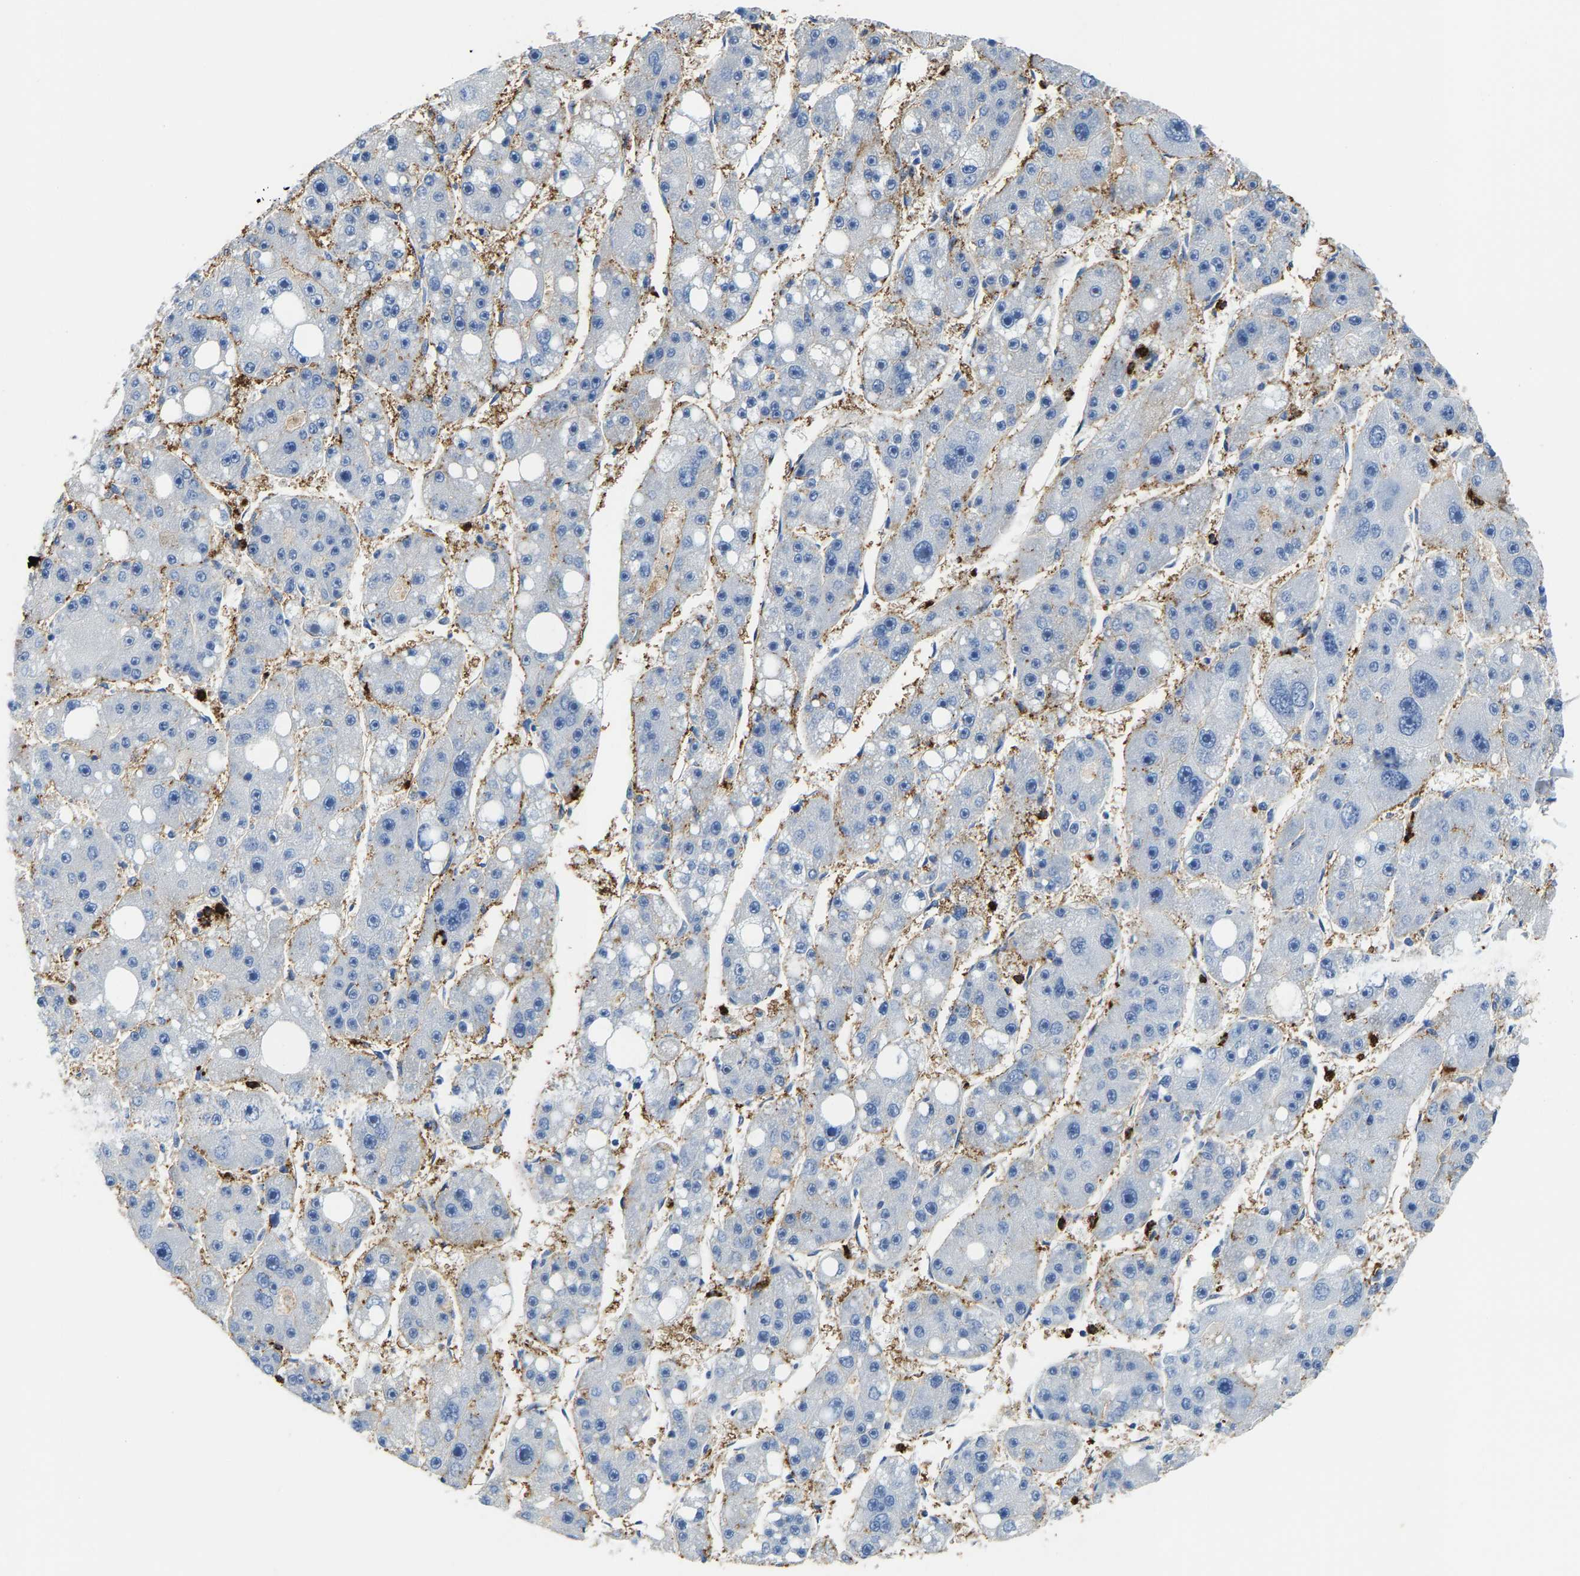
{"staining": {"intensity": "negative", "quantity": "none", "location": "none"}, "tissue": "liver cancer", "cell_type": "Tumor cells", "image_type": "cancer", "snomed": [{"axis": "morphology", "description": "Carcinoma, Hepatocellular, NOS"}, {"axis": "topography", "description": "Liver"}], "caption": "A micrograph of human liver cancer (hepatocellular carcinoma) is negative for staining in tumor cells. The staining was performed using DAB (3,3'-diaminobenzidine) to visualize the protein expression in brown, while the nuclei were stained in blue with hematoxylin (Magnification: 20x).", "gene": "TRAF6", "patient": {"sex": "female", "age": 61}}